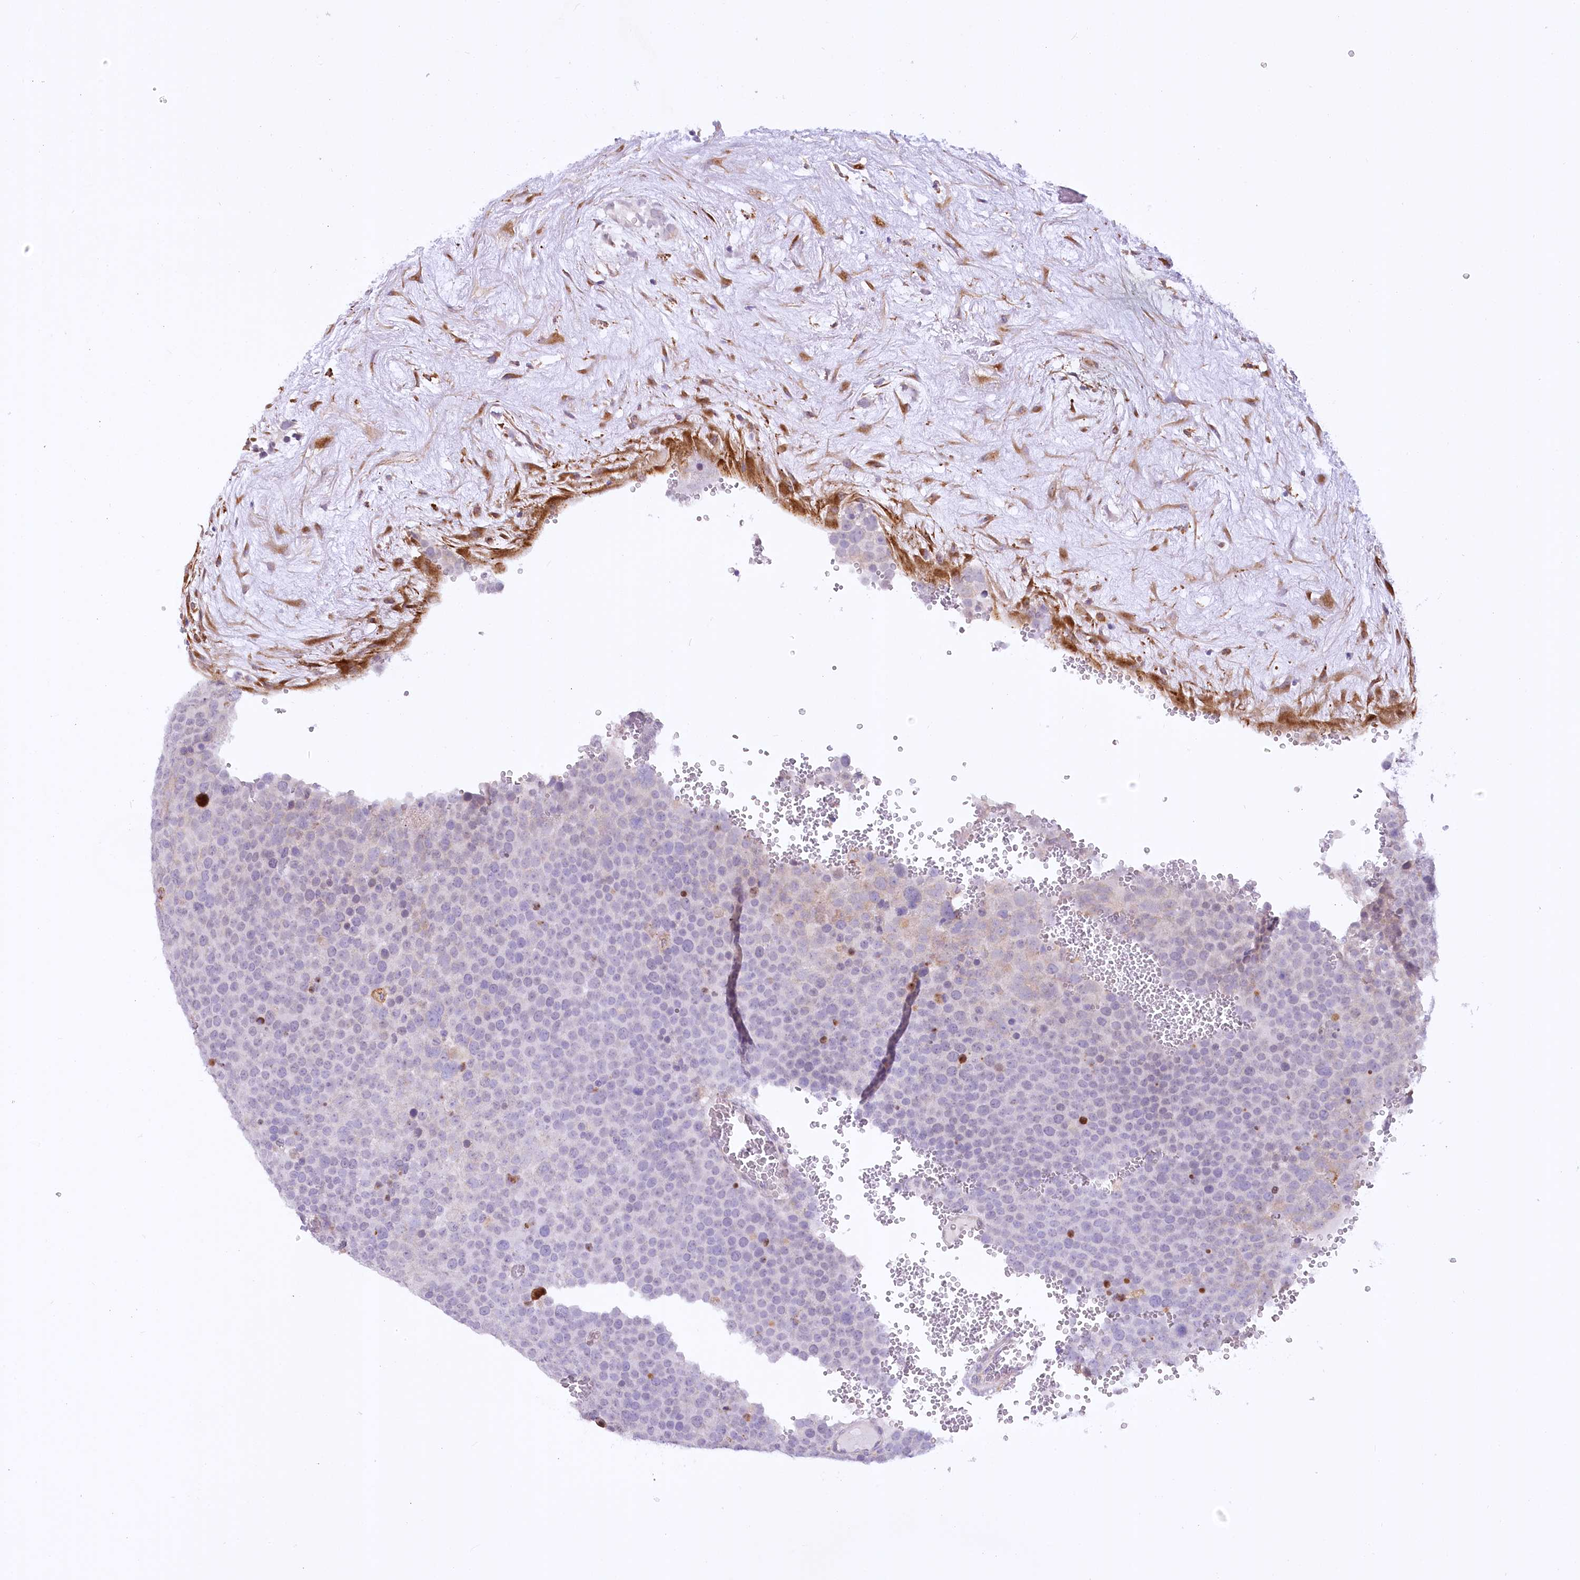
{"staining": {"intensity": "negative", "quantity": "none", "location": "none"}, "tissue": "testis cancer", "cell_type": "Tumor cells", "image_type": "cancer", "snomed": [{"axis": "morphology", "description": "Seminoma, NOS"}, {"axis": "topography", "description": "Testis"}], "caption": "Photomicrograph shows no protein expression in tumor cells of seminoma (testis) tissue.", "gene": "NCKAP5", "patient": {"sex": "male", "age": 71}}